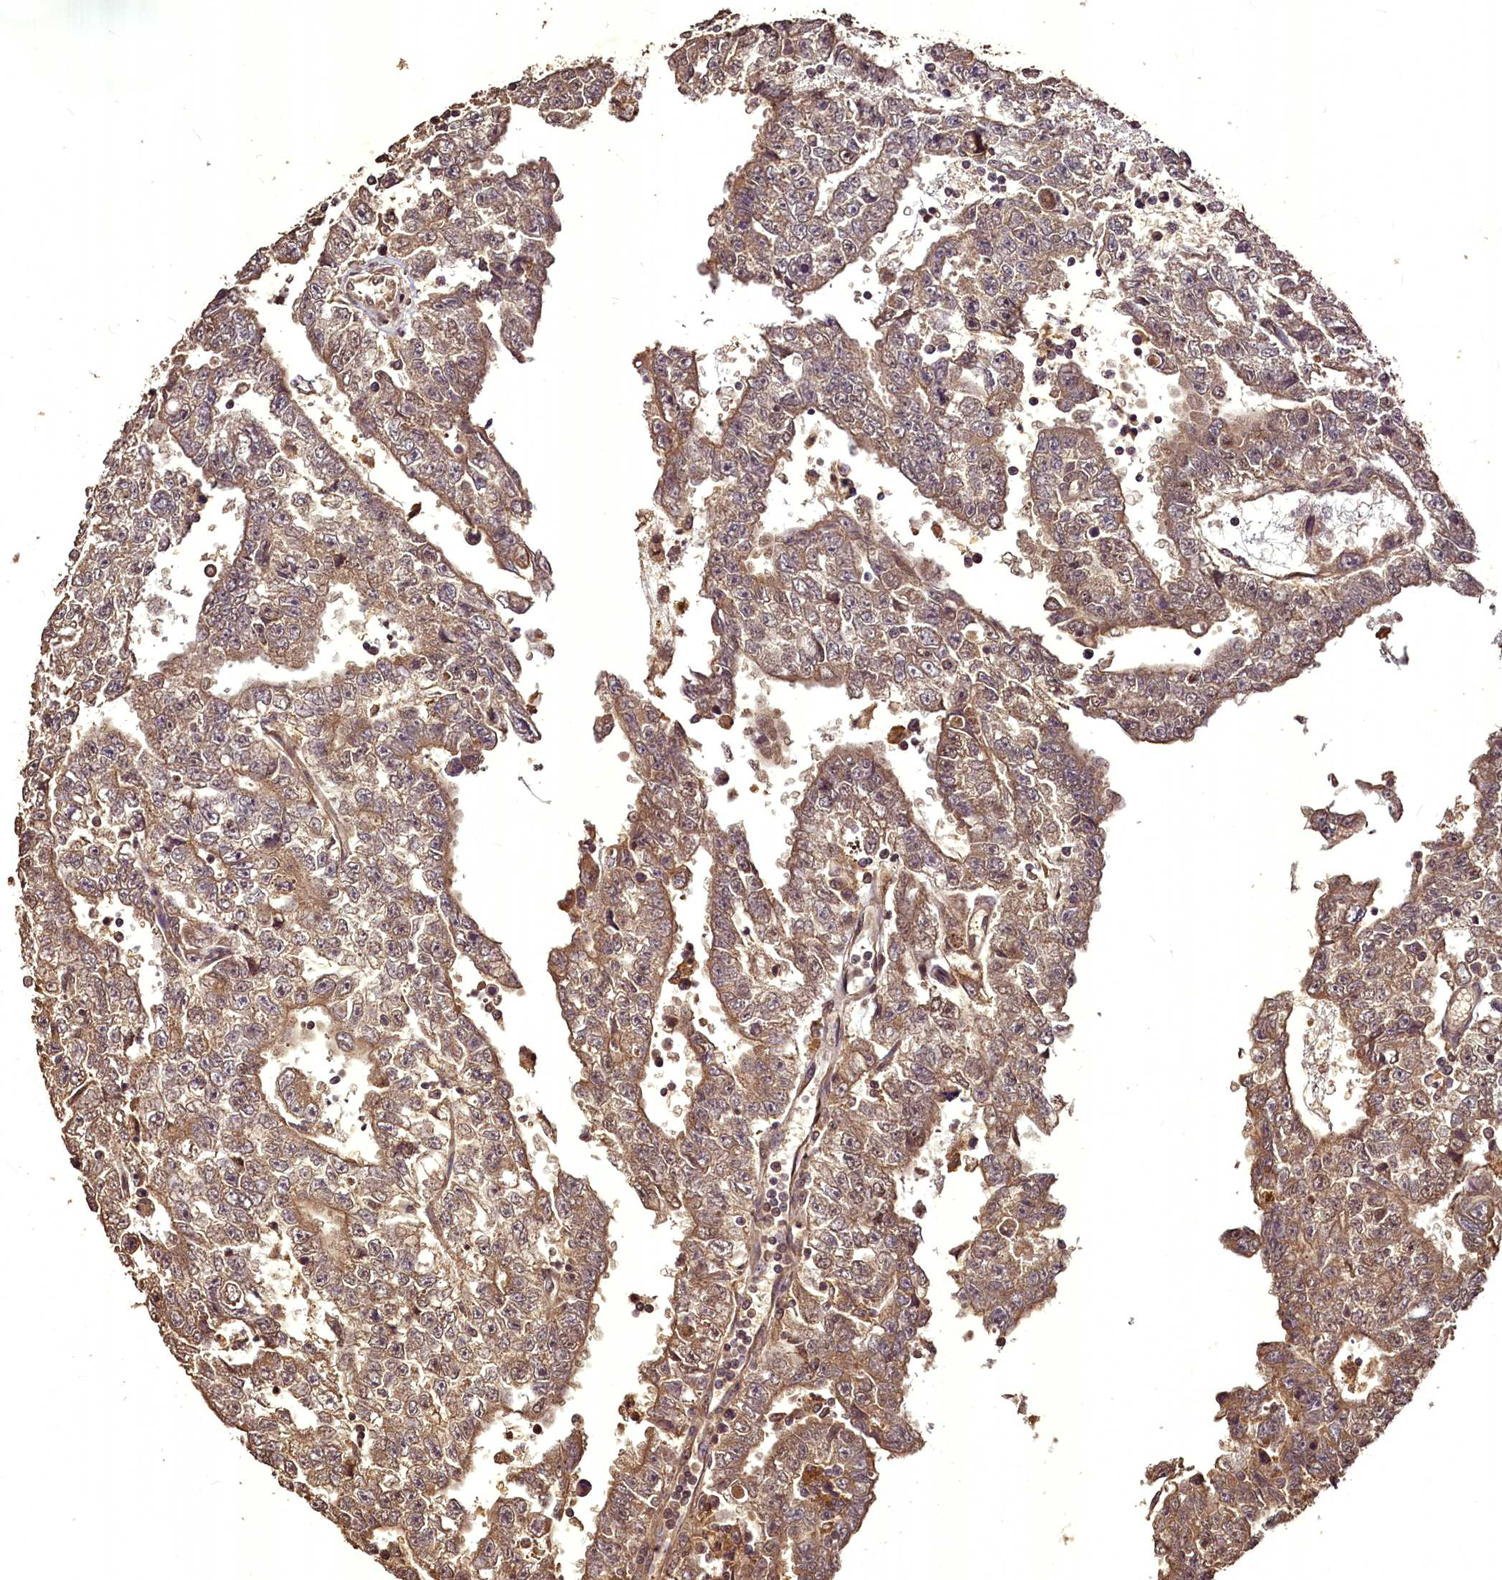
{"staining": {"intensity": "moderate", "quantity": ">75%", "location": "cytoplasmic/membranous,nuclear"}, "tissue": "testis cancer", "cell_type": "Tumor cells", "image_type": "cancer", "snomed": [{"axis": "morphology", "description": "Carcinoma, Embryonal, NOS"}, {"axis": "topography", "description": "Testis"}], "caption": "Protein positivity by immunohistochemistry (IHC) exhibits moderate cytoplasmic/membranous and nuclear positivity in approximately >75% of tumor cells in testis cancer.", "gene": "VPS51", "patient": {"sex": "male", "age": 25}}